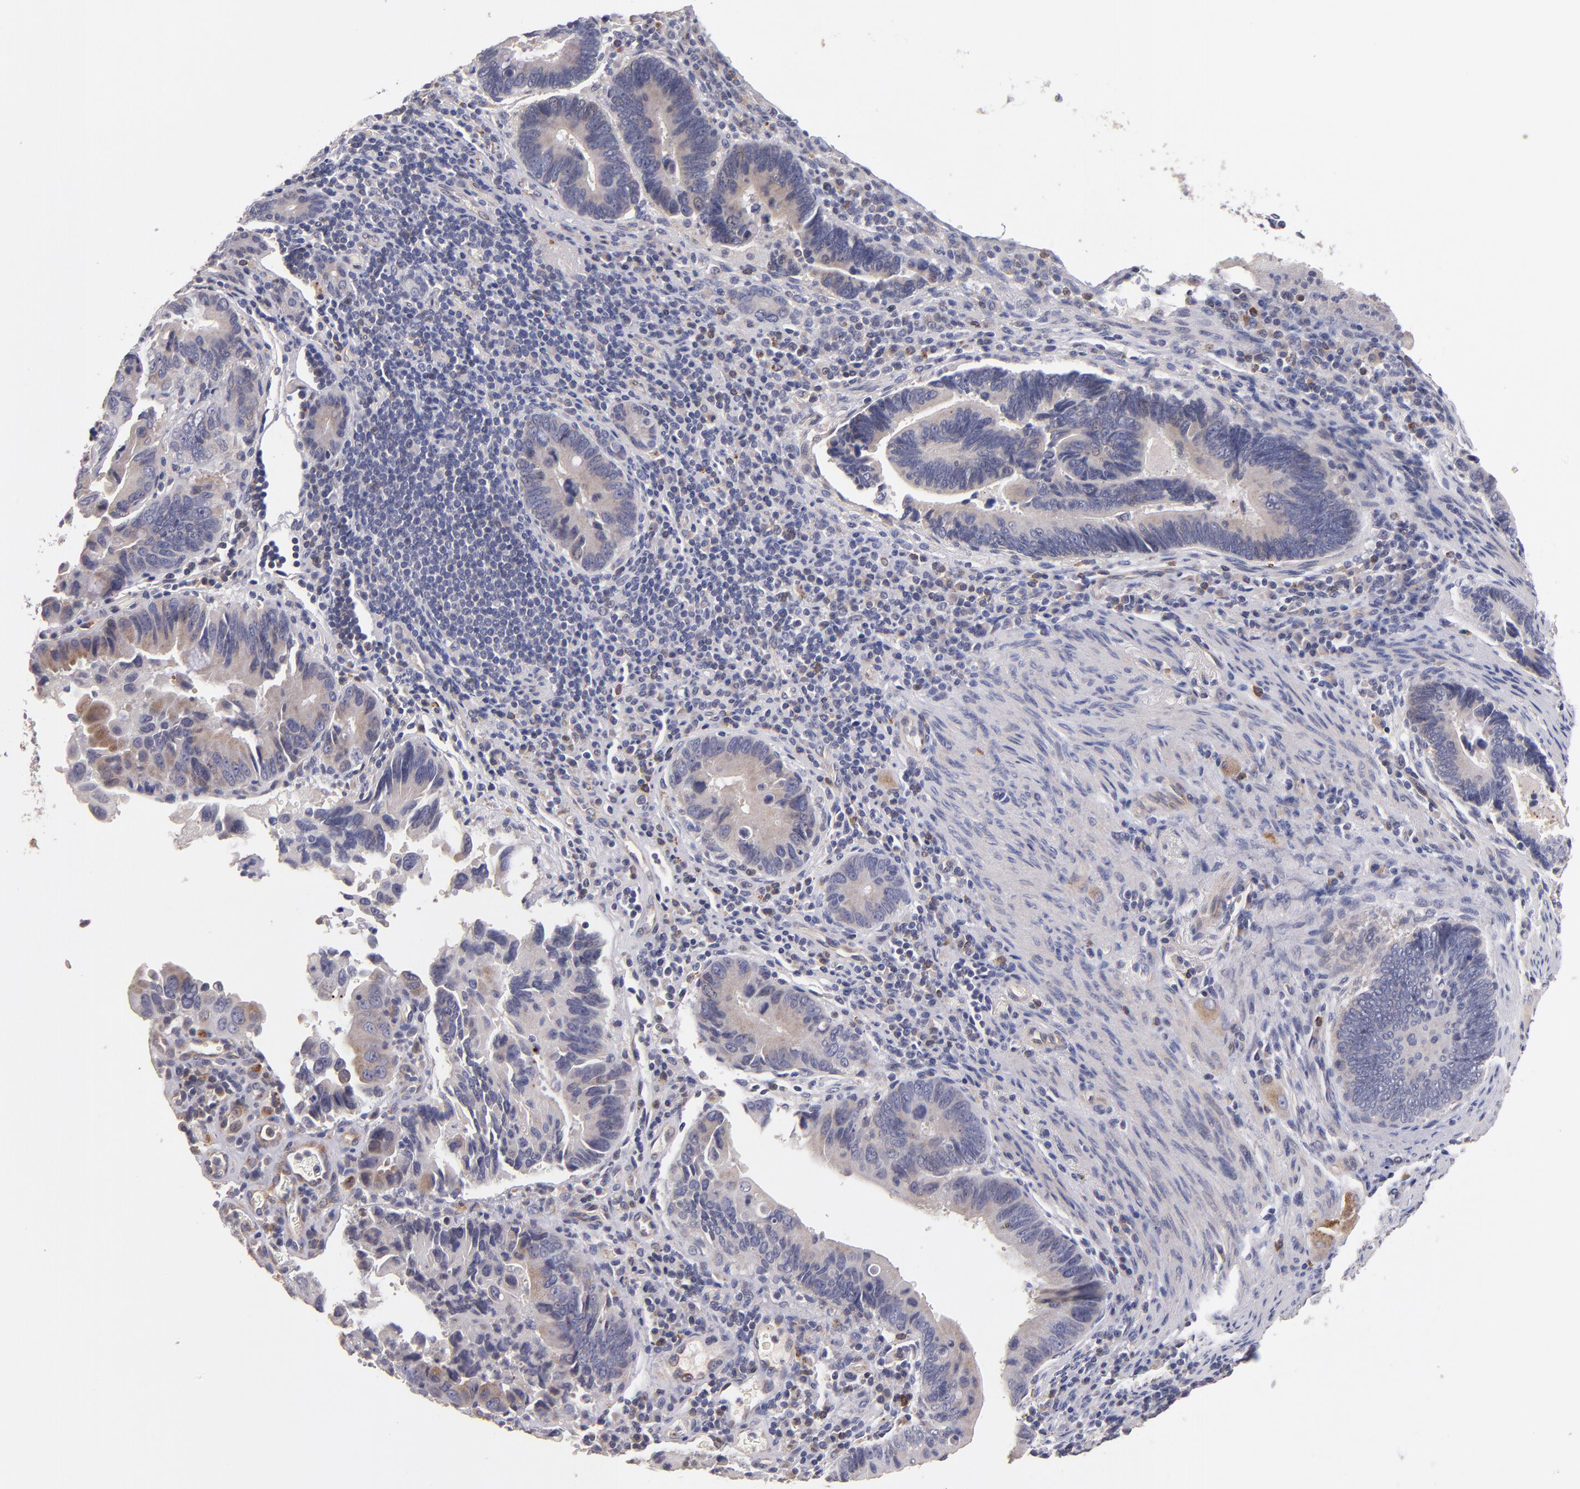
{"staining": {"intensity": "weak", "quantity": ">75%", "location": "cytoplasmic/membranous"}, "tissue": "pancreatic cancer", "cell_type": "Tumor cells", "image_type": "cancer", "snomed": [{"axis": "morphology", "description": "Adenocarcinoma, NOS"}, {"axis": "topography", "description": "Pancreas"}], "caption": "This is a histology image of IHC staining of pancreatic cancer, which shows weak staining in the cytoplasmic/membranous of tumor cells.", "gene": "MAGEE1", "patient": {"sex": "female", "age": 70}}